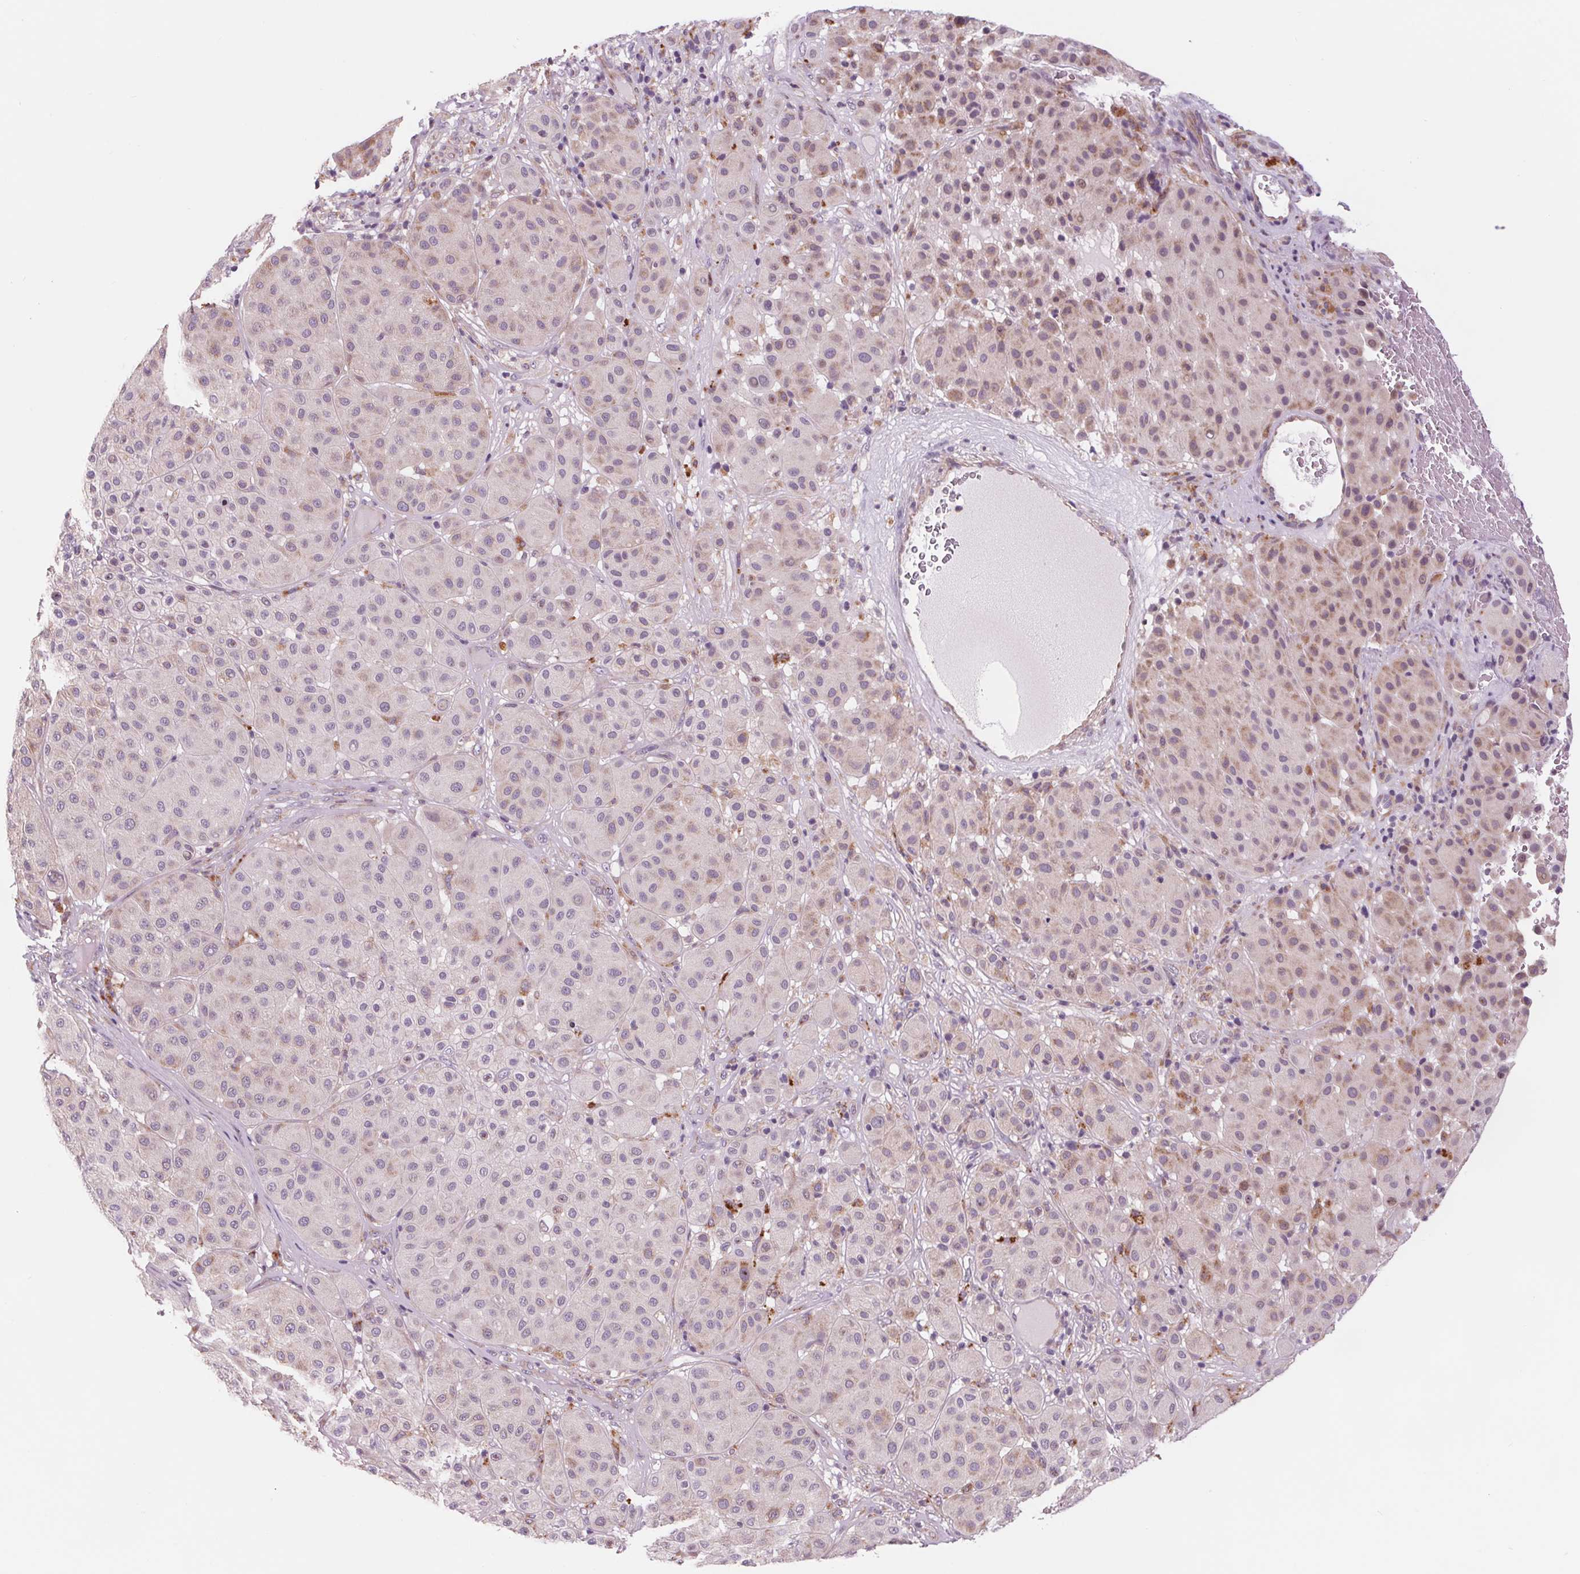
{"staining": {"intensity": "moderate", "quantity": "<25%", "location": "cytoplasmic/membranous"}, "tissue": "melanoma", "cell_type": "Tumor cells", "image_type": "cancer", "snomed": [{"axis": "morphology", "description": "Malignant melanoma, Metastatic site"}, {"axis": "topography", "description": "Smooth muscle"}], "caption": "Tumor cells reveal low levels of moderate cytoplasmic/membranous staining in approximately <25% of cells in human malignant melanoma (metastatic site). Nuclei are stained in blue.", "gene": "SAMD5", "patient": {"sex": "male", "age": 41}}